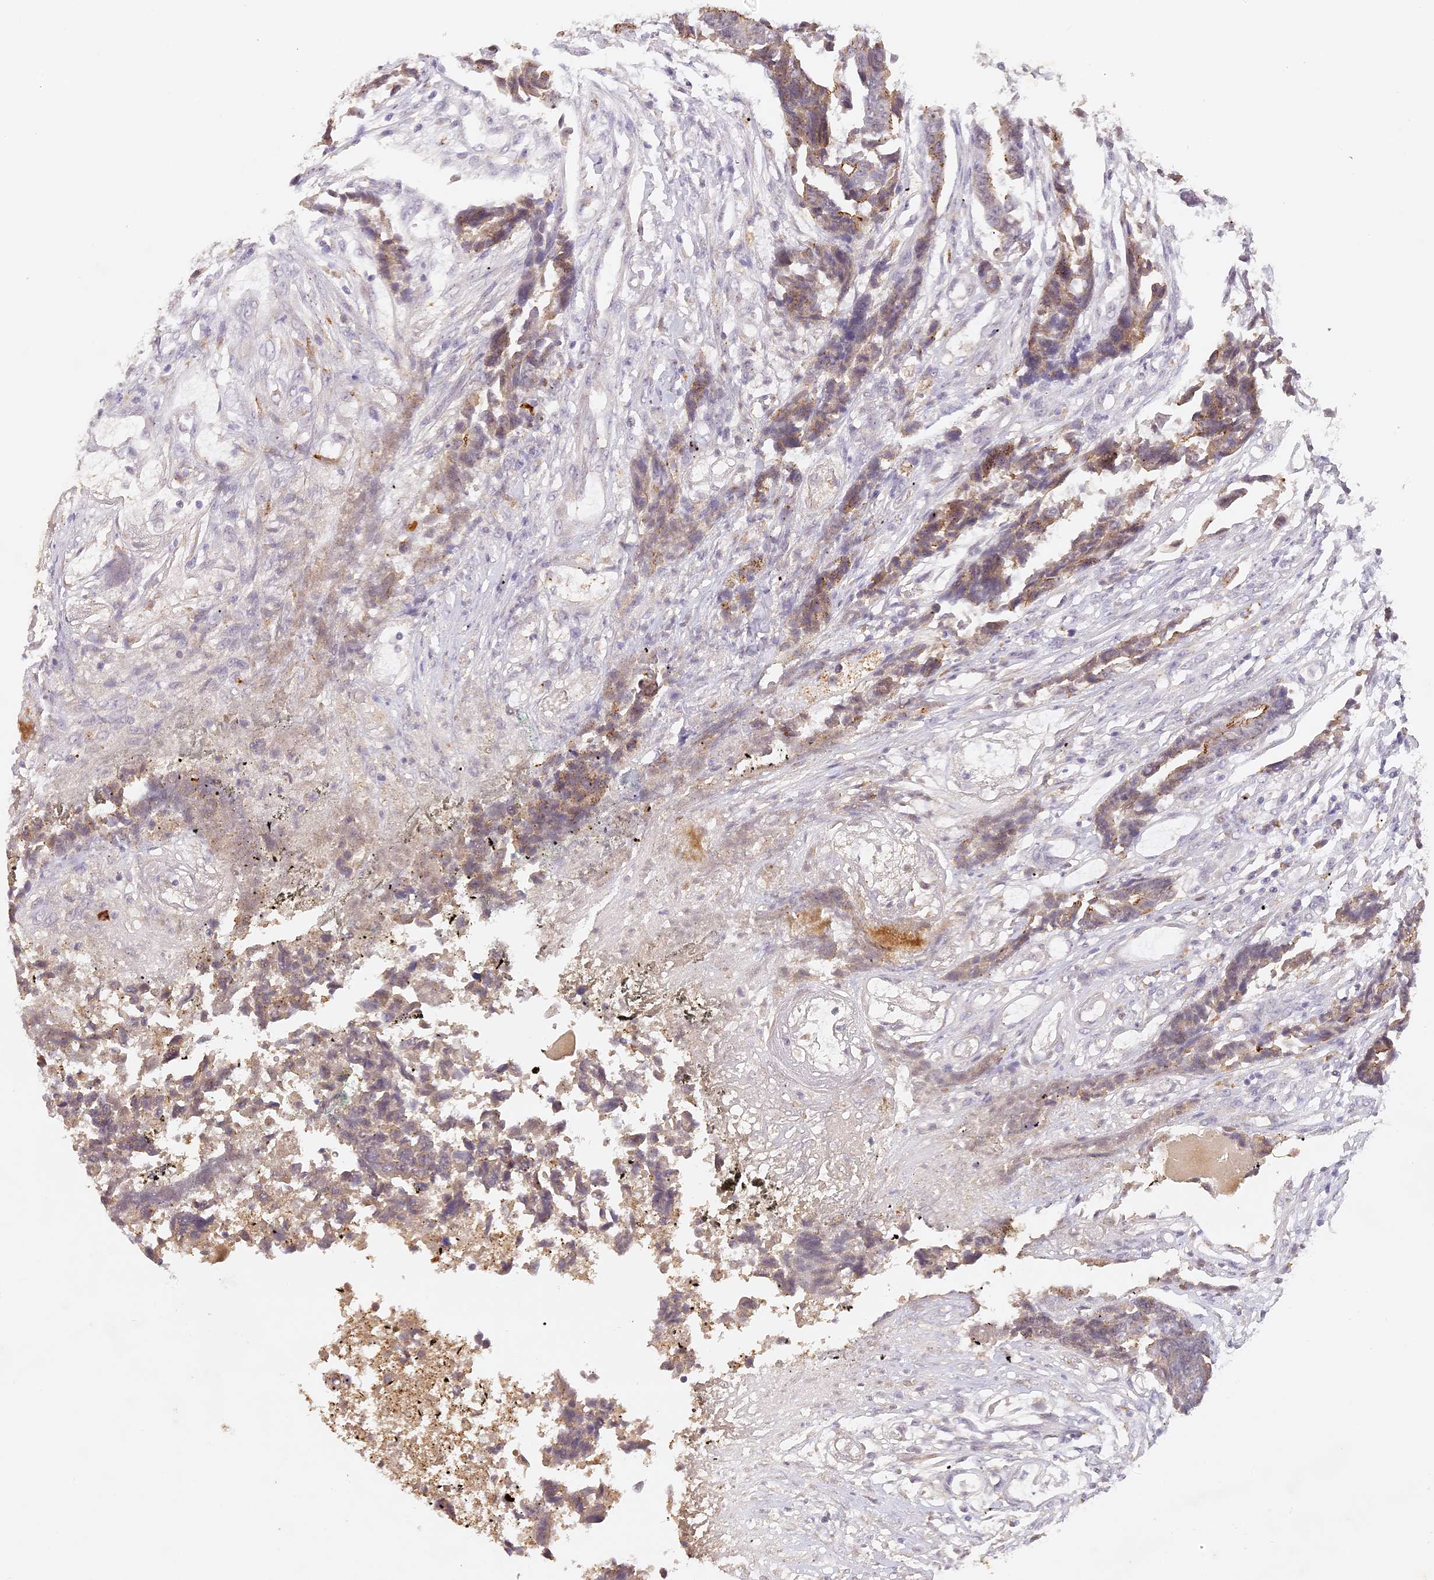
{"staining": {"intensity": "moderate", "quantity": "<25%", "location": "cytoplasmic/membranous"}, "tissue": "colorectal cancer", "cell_type": "Tumor cells", "image_type": "cancer", "snomed": [{"axis": "morphology", "description": "Adenocarcinoma, NOS"}, {"axis": "topography", "description": "Rectum"}], "caption": "Adenocarcinoma (colorectal) stained for a protein demonstrates moderate cytoplasmic/membranous positivity in tumor cells.", "gene": "ELL3", "patient": {"sex": "male", "age": 84}}